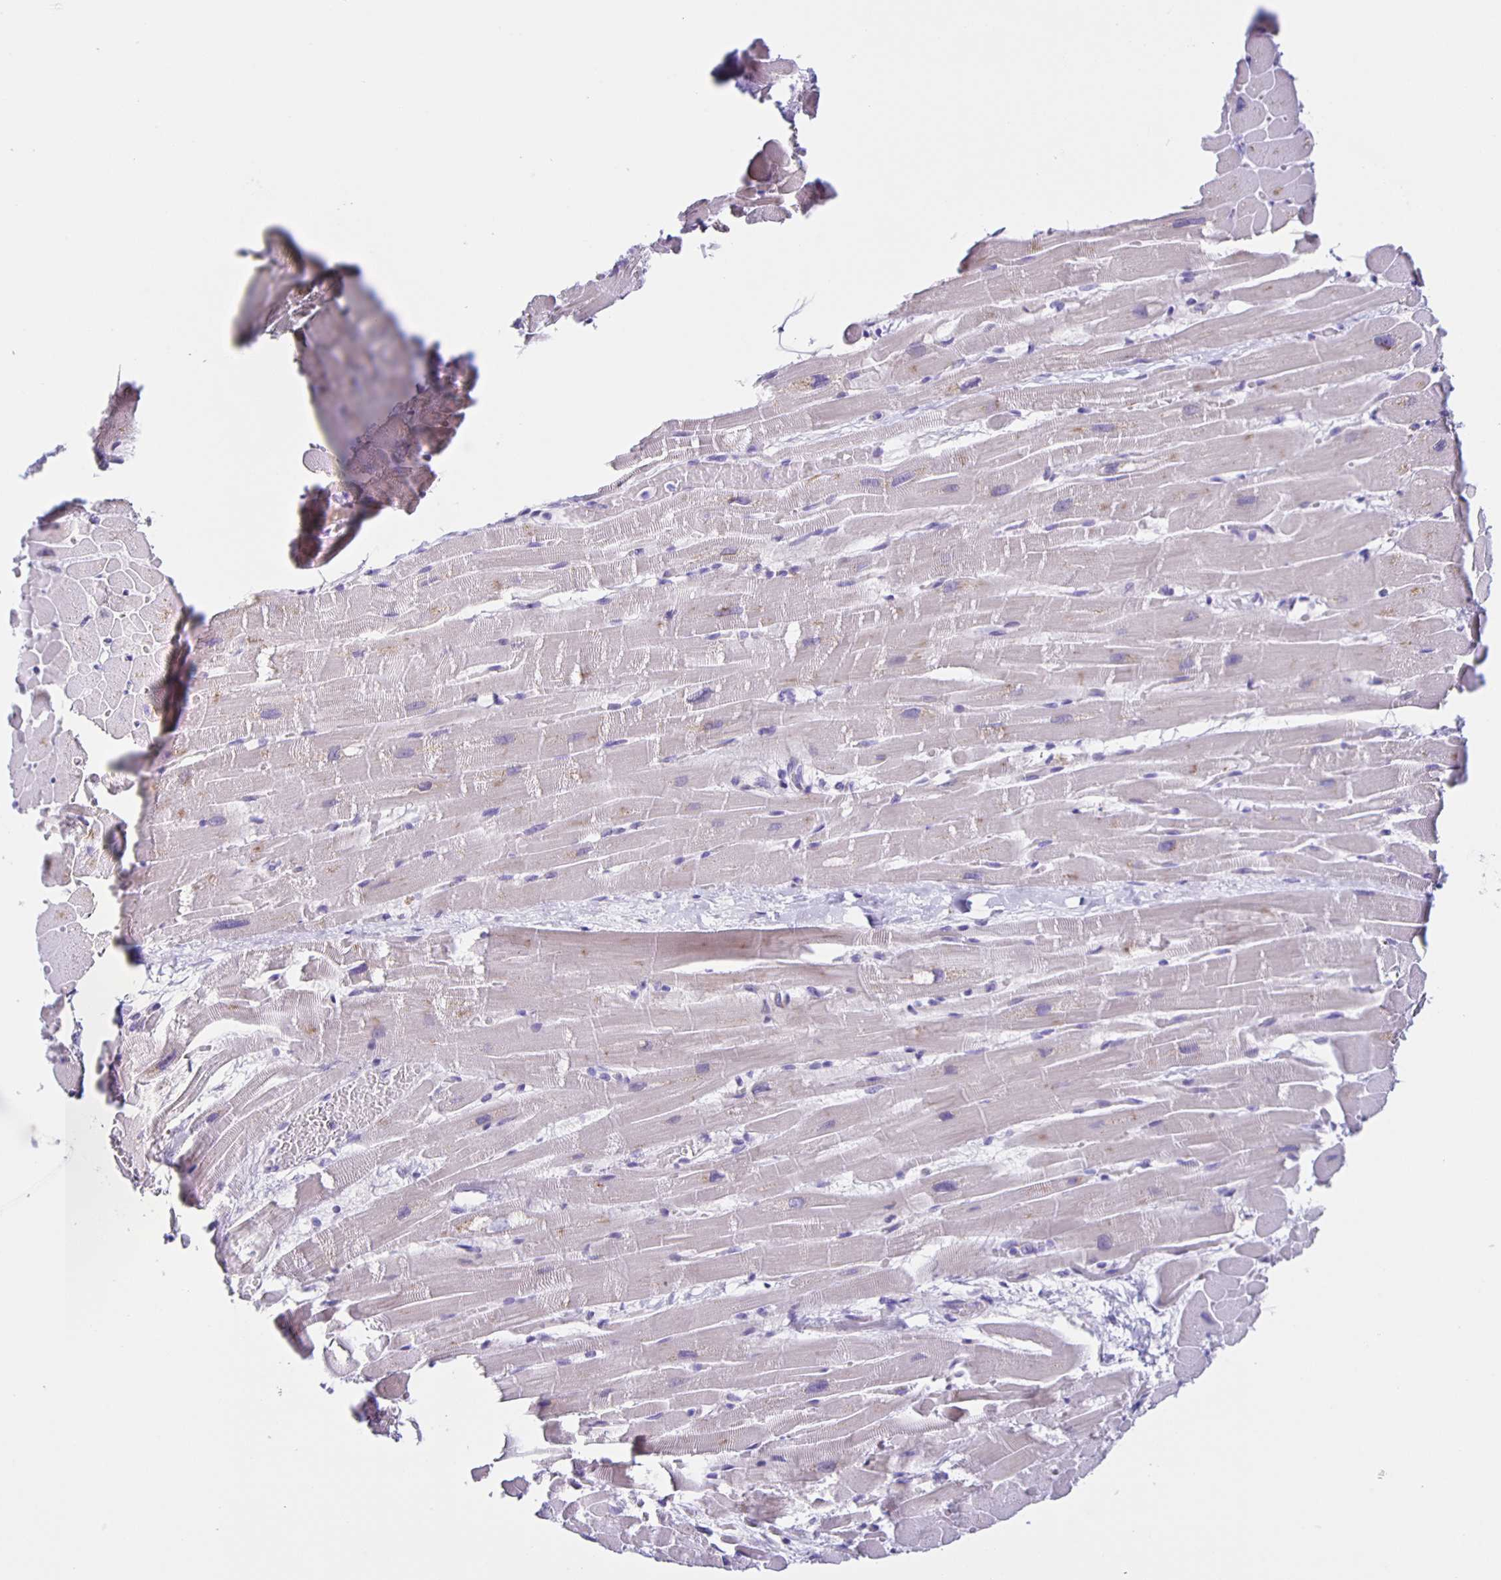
{"staining": {"intensity": "weak", "quantity": "<25%", "location": "cytoplasmic/membranous"}, "tissue": "heart muscle", "cell_type": "Cardiomyocytes", "image_type": "normal", "snomed": [{"axis": "morphology", "description": "Normal tissue, NOS"}, {"axis": "topography", "description": "Heart"}], "caption": "Heart muscle stained for a protein using immunohistochemistry displays no expression cardiomyocytes.", "gene": "SLC12A3", "patient": {"sex": "male", "age": 37}}